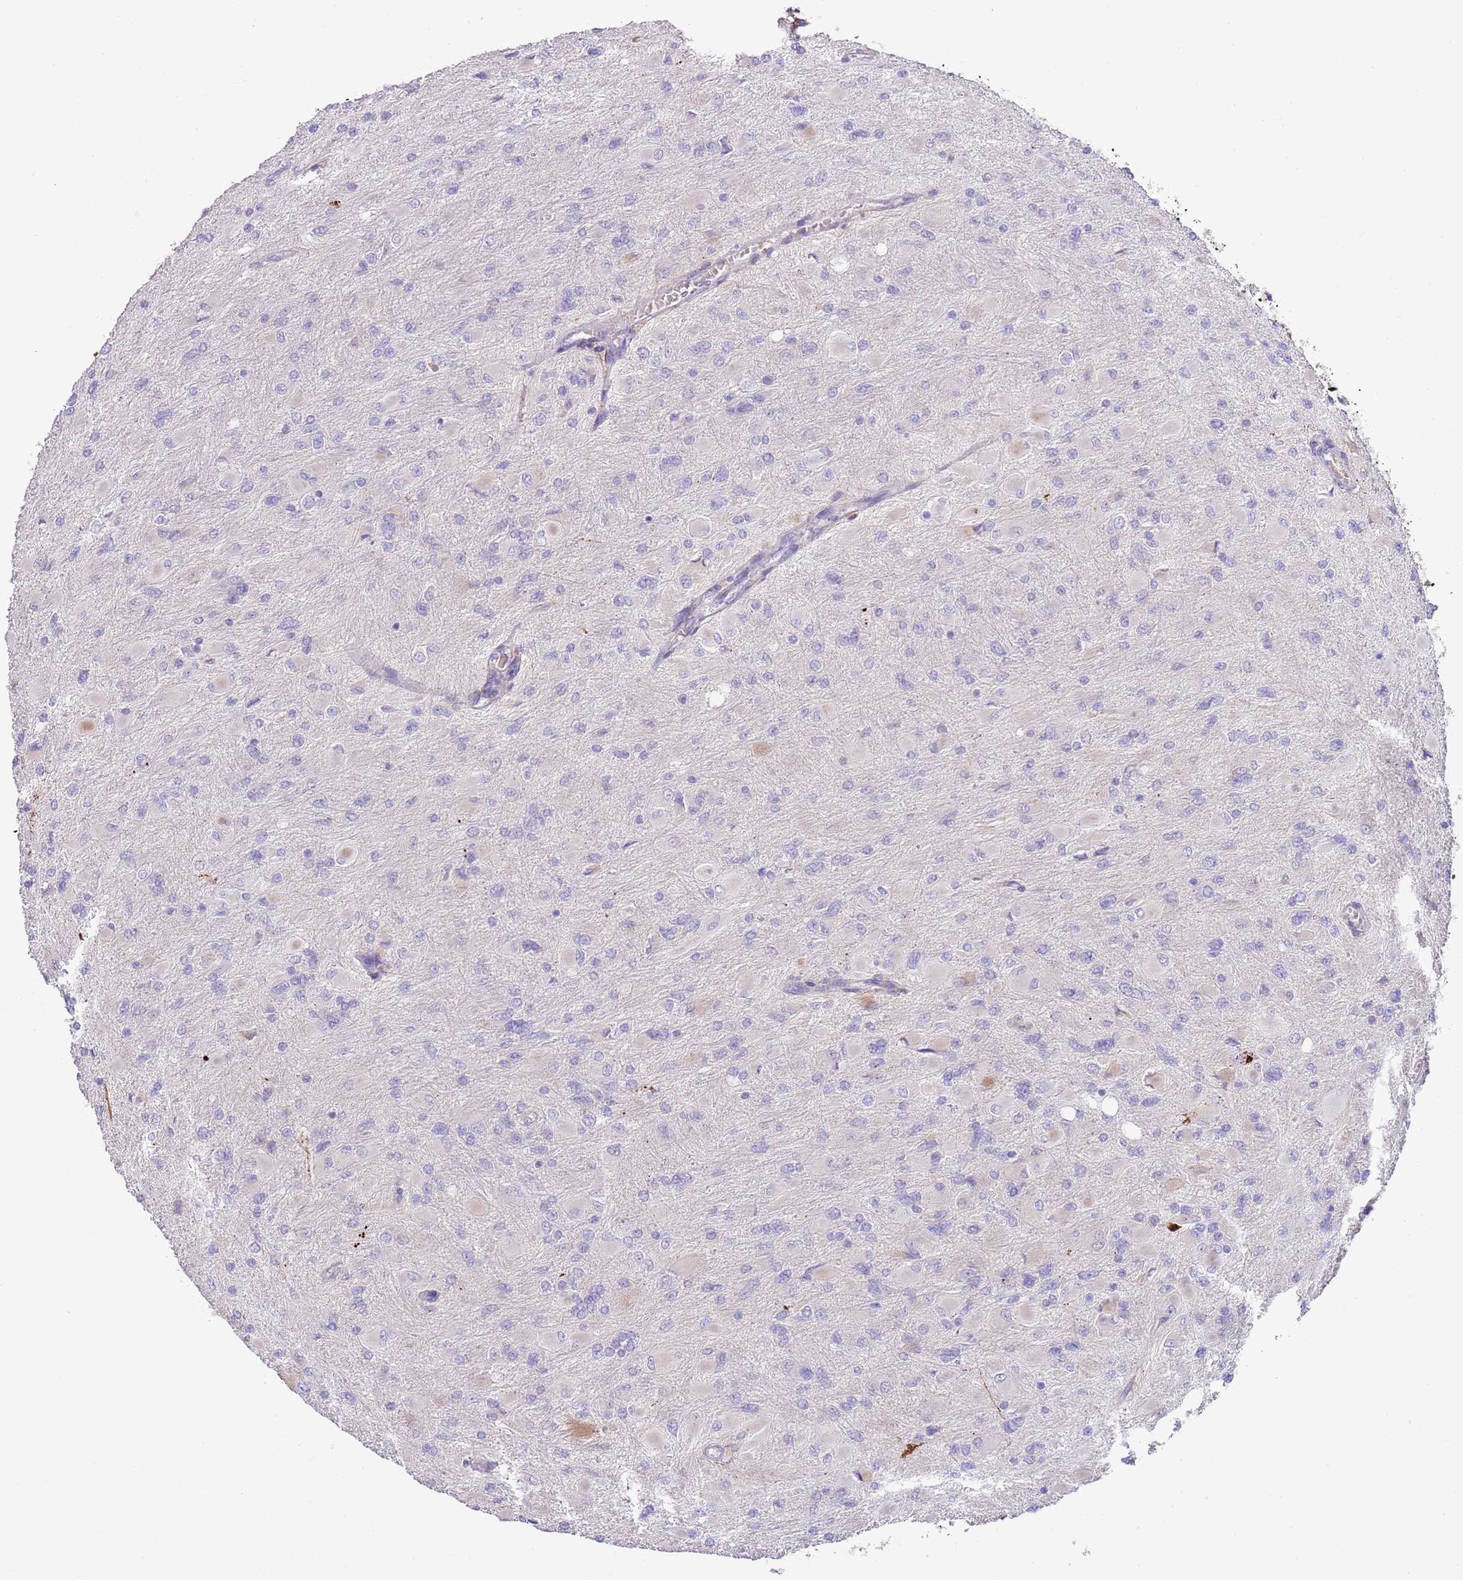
{"staining": {"intensity": "negative", "quantity": "none", "location": "none"}, "tissue": "glioma", "cell_type": "Tumor cells", "image_type": "cancer", "snomed": [{"axis": "morphology", "description": "Glioma, malignant, High grade"}, {"axis": "topography", "description": "Cerebral cortex"}], "caption": "This is an immunohistochemistry (IHC) image of human glioma. There is no staining in tumor cells.", "gene": "ABHD17C", "patient": {"sex": "female", "age": 36}}